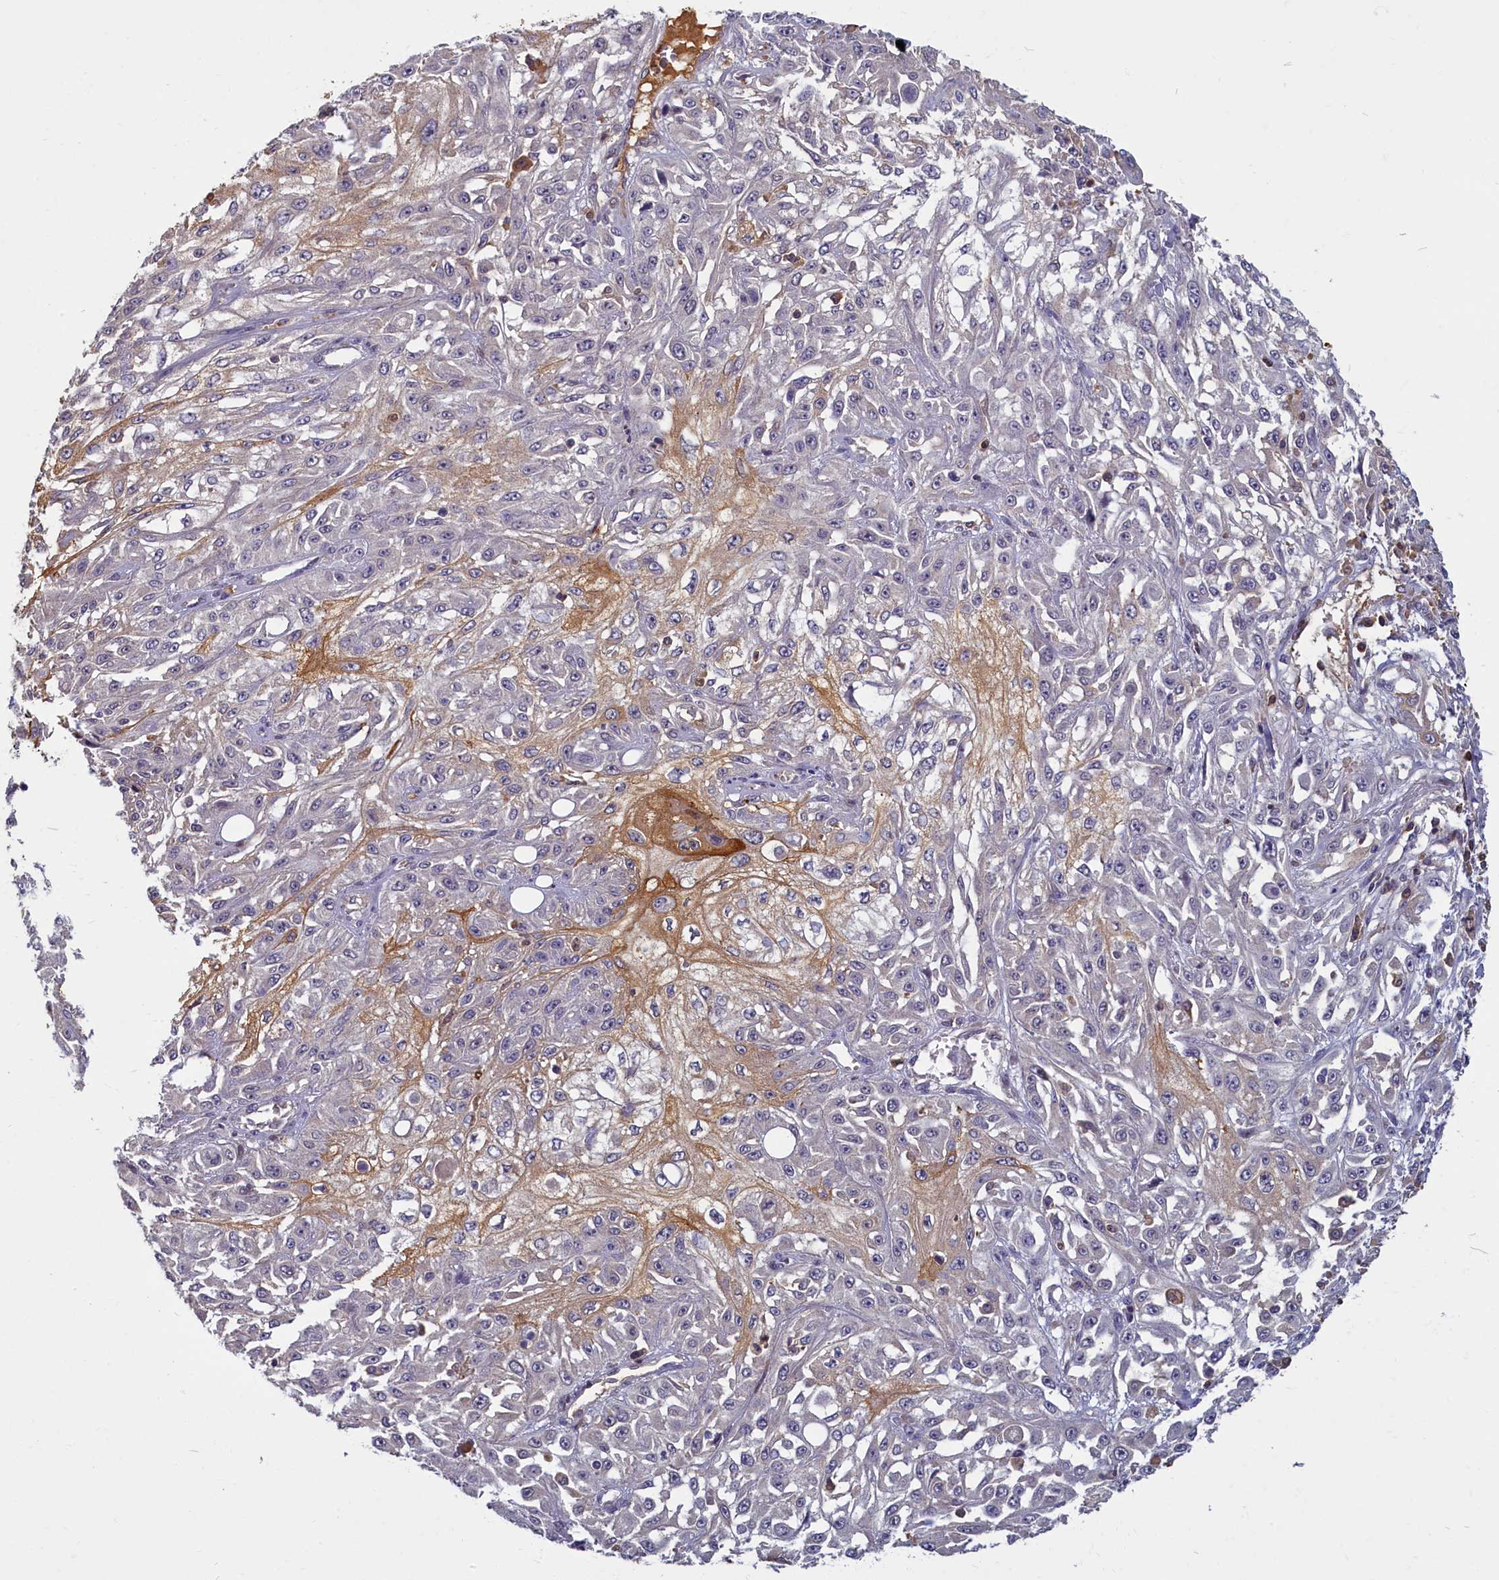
{"staining": {"intensity": "weak", "quantity": "<25%", "location": "cytoplasmic/membranous"}, "tissue": "skin cancer", "cell_type": "Tumor cells", "image_type": "cancer", "snomed": [{"axis": "morphology", "description": "Squamous cell carcinoma, NOS"}, {"axis": "morphology", "description": "Squamous cell carcinoma, metastatic, NOS"}, {"axis": "topography", "description": "Skin"}, {"axis": "topography", "description": "Lymph node"}], "caption": "Skin metastatic squamous cell carcinoma stained for a protein using IHC exhibits no staining tumor cells.", "gene": "SV2C", "patient": {"sex": "male", "age": 75}}